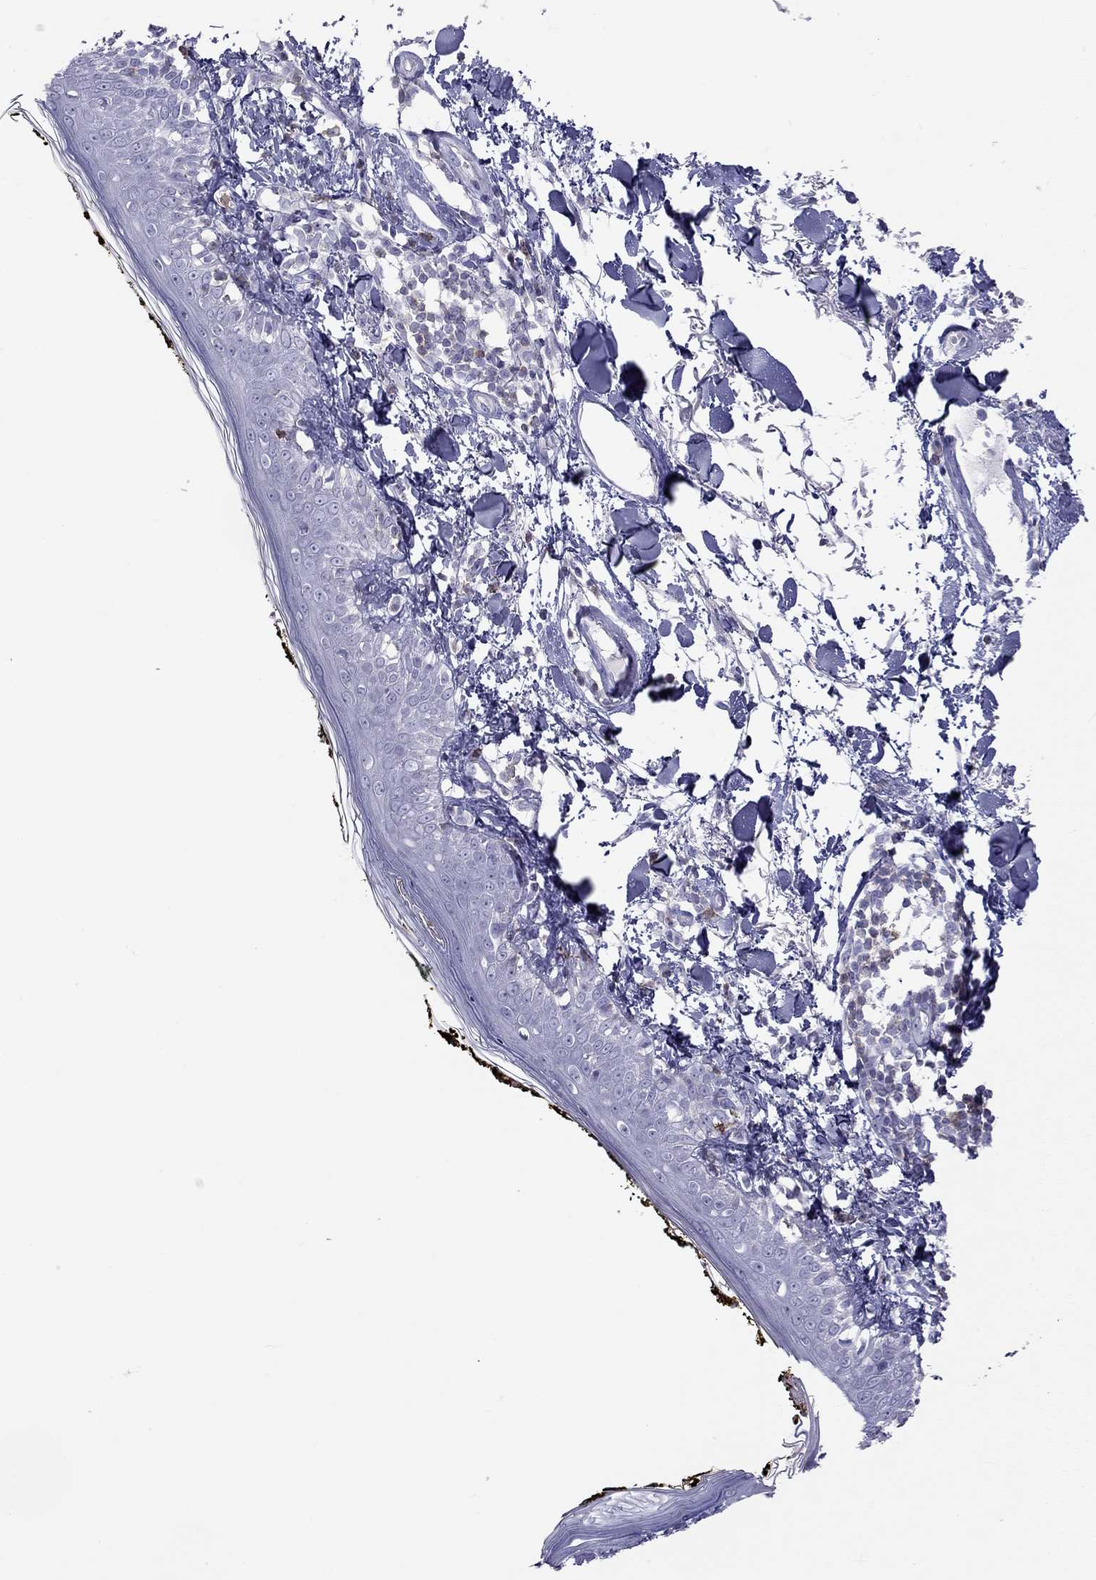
{"staining": {"intensity": "negative", "quantity": "none", "location": "none"}, "tissue": "skin", "cell_type": "Fibroblasts", "image_type": "normal", "snomed": [{"axis": "morphology", "description": "Normal tissue, NOS"}, {"axis": "topography", "description": "Skin"}], "caption": "Immunohistochemistry micrograph of benign human skin stained for a protein (brown), which reveals no positivity in fibroblasts.", "gene": "SH2D2A", "patient": {"sex": "male", "age": 76}}